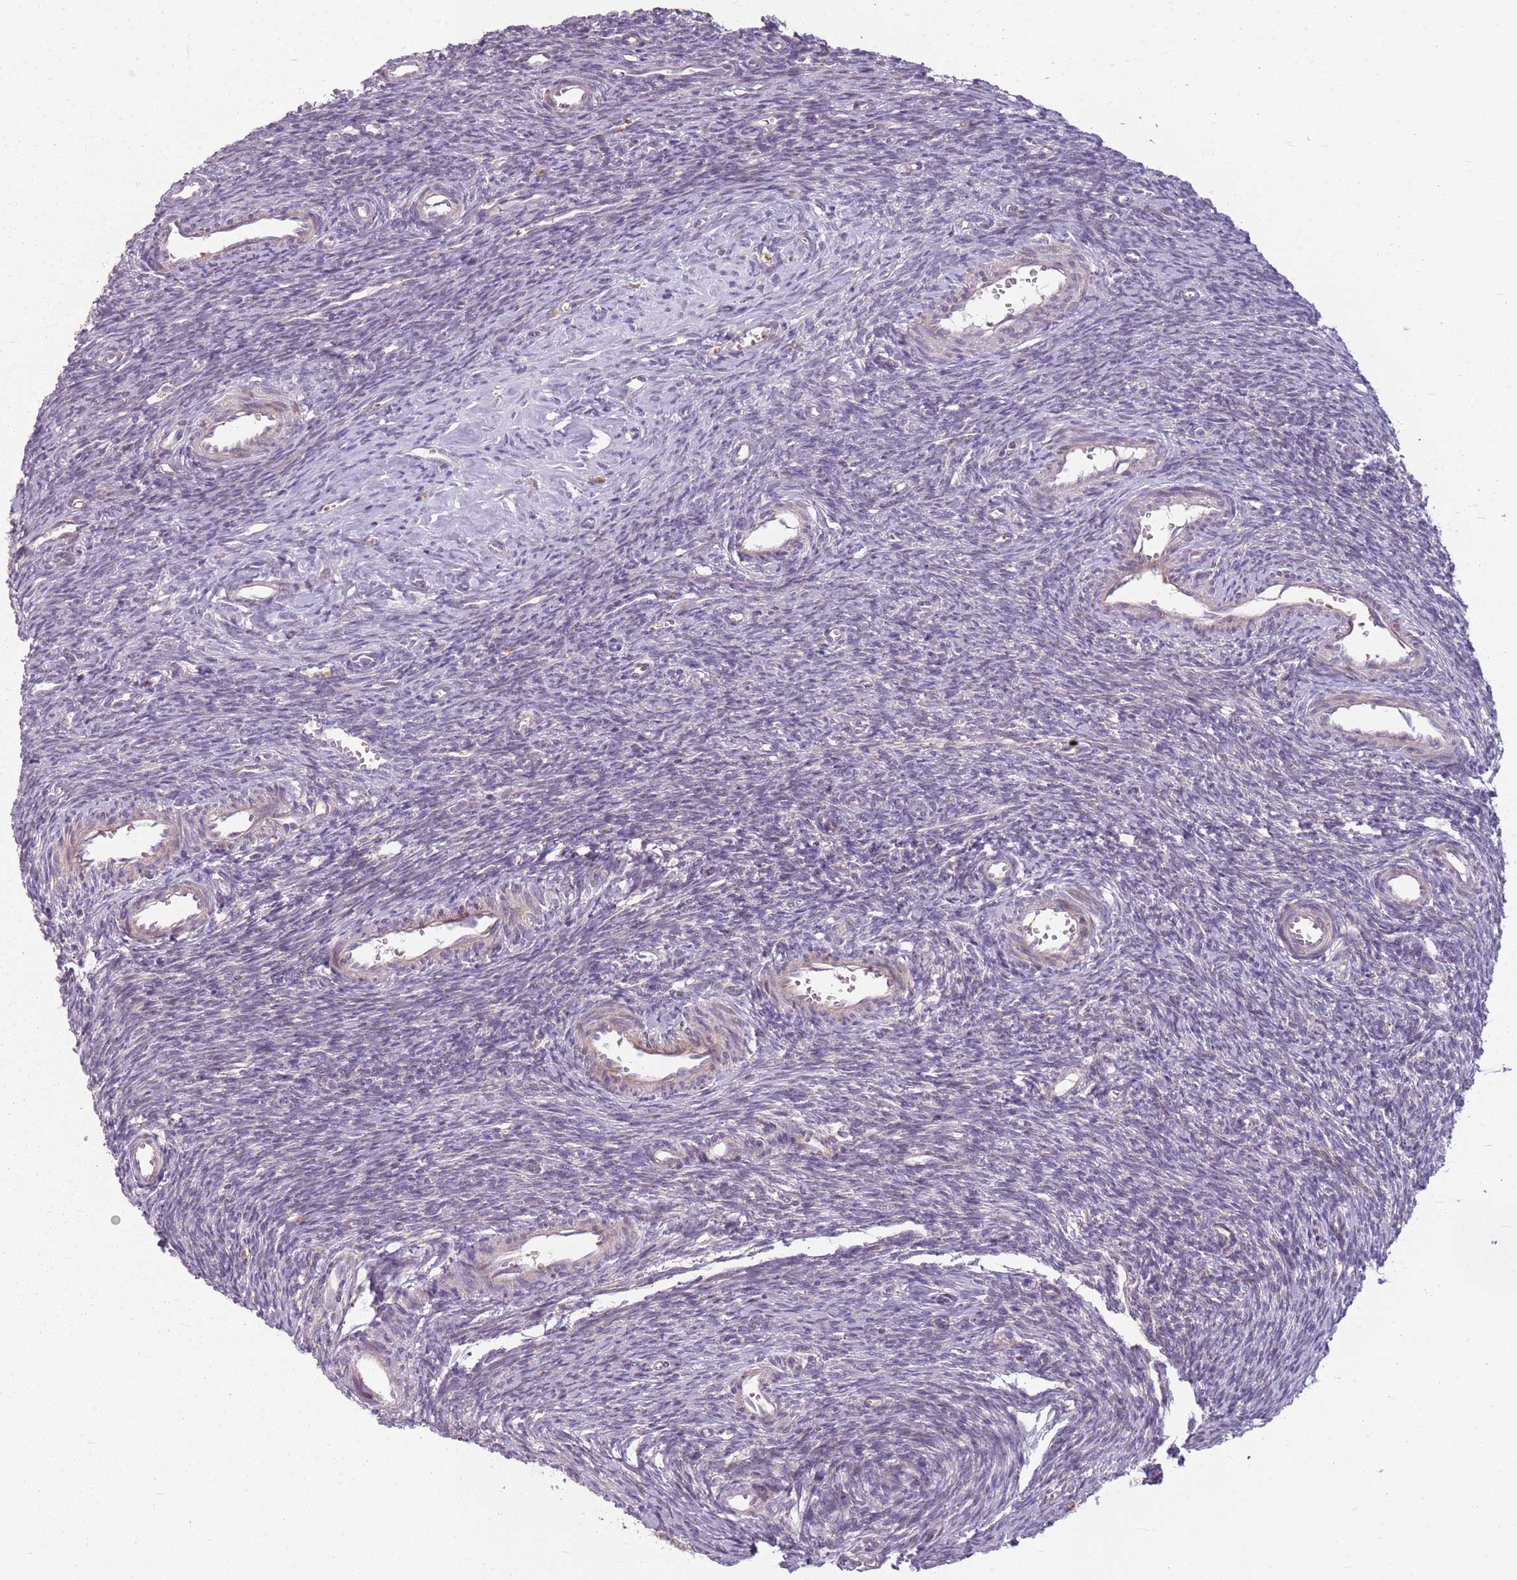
{"staining": {"intensity": "negative", "quantity": "none", "location": "none"}, "tissue": "ovary", "cell_type": "Ovarian stroma cells", "image_type": "normal", "snomed": [{"axis": "morphology", "description": "Normal tissue, NOS"}, {"axis": "topography", "description": "Ovary"}], "caption": "An image of human ovary is negative for staining in ovarian stroma cells. The staining is performed using DAB (3,3'-diaminobenzidine) brown chromogen with nuclei counter-stained in using hematoxylin.", "gene": "ZNF530", "patient": {"sex": "female", "age": 39}}